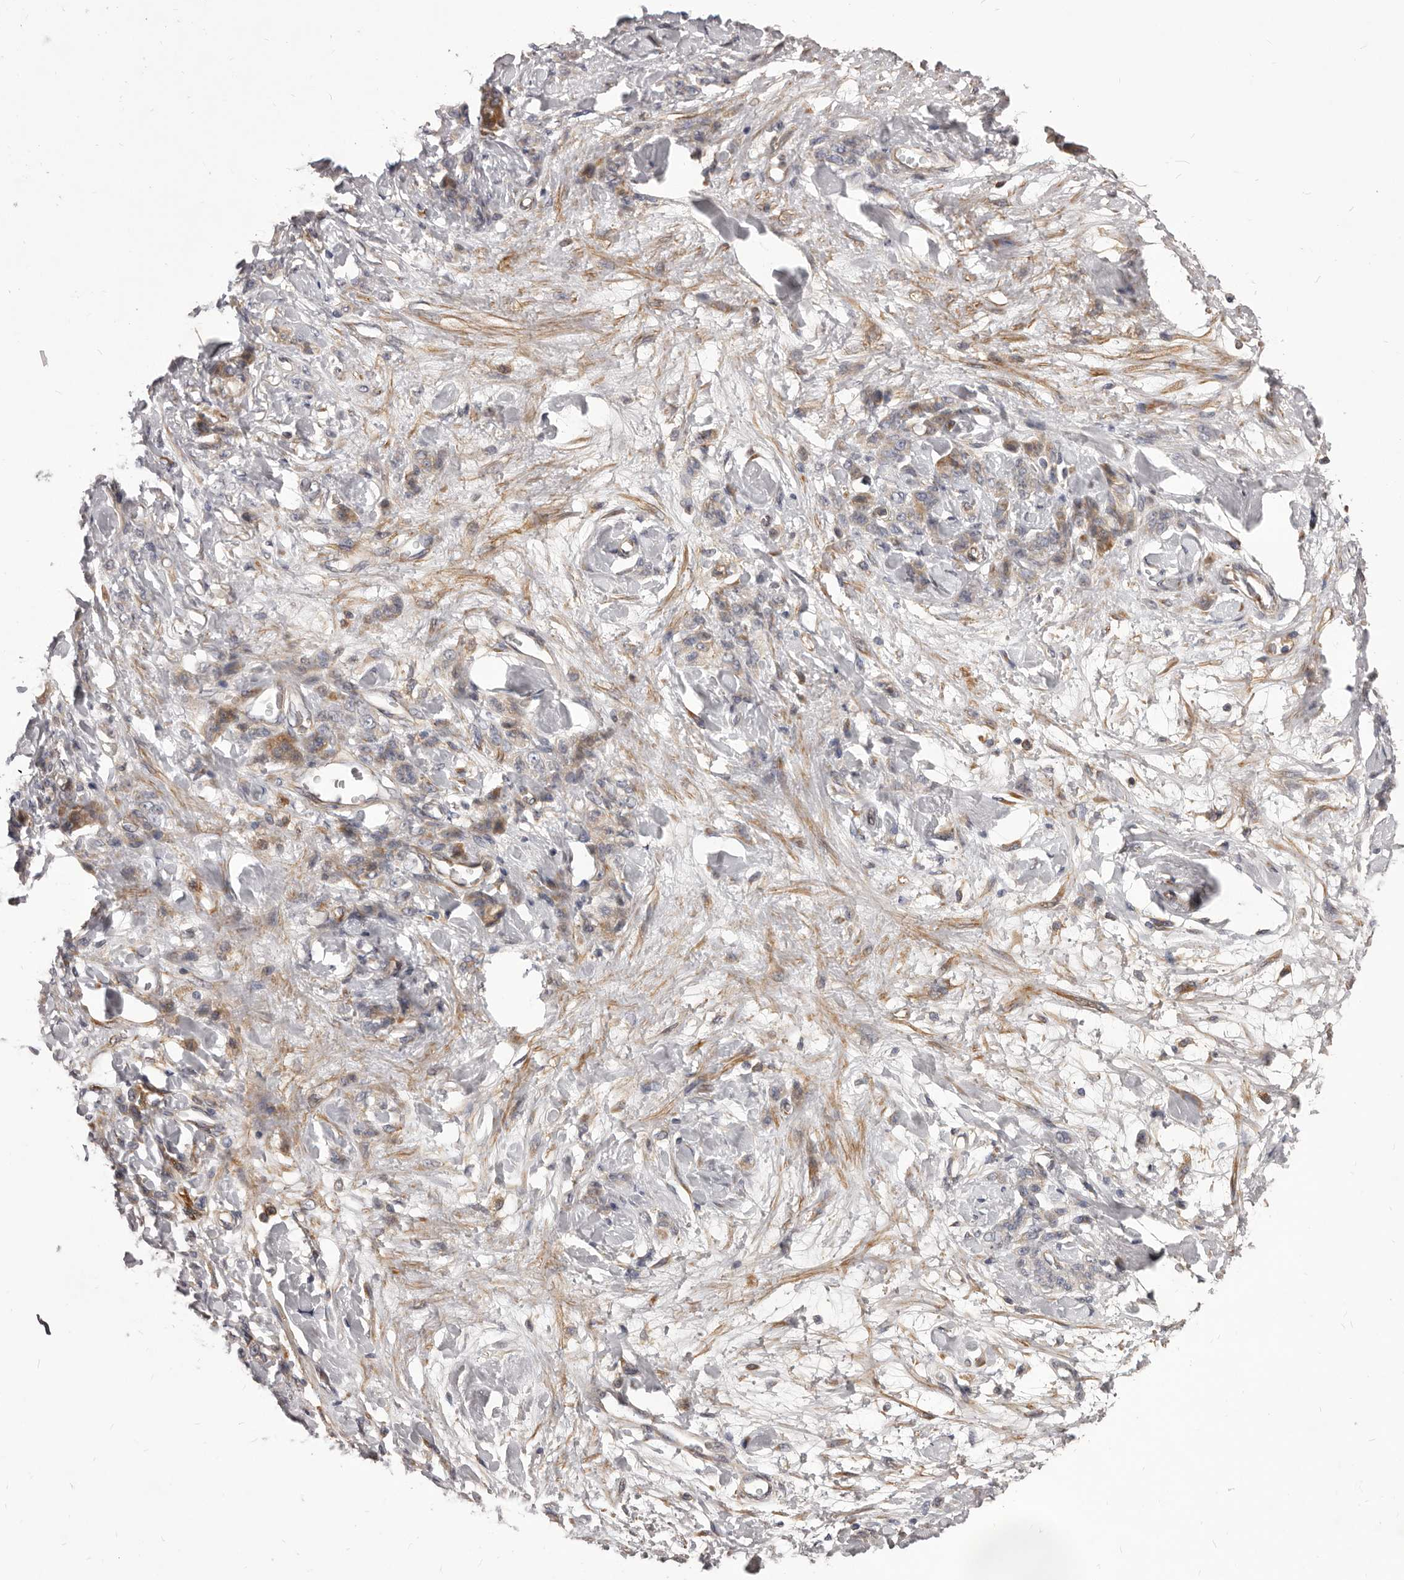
{"staining": {"intensity": "moderate", "quantity": "<25%", "location": "cytoplasmic/membranous"}, "tissue": "stomach cancer", "cell_type": "Tumor cells", "image_type": "cancer", "snomed": [{"axis": "morphology", "description": "Normal tissue, NOS"}, {"axis": "morphology", "description": "Adenocarcinoma, NOS"}, {"axis": "topography", "description": "Stomach"}], "caption": "Stomach cancer stained for a protein (brown) reveals moderate cytoplasmic/membranous positive positivity in about <25% of tumor cells.", "gene": "ALPK1", "patient": {"sex": "male", "age": 82}}